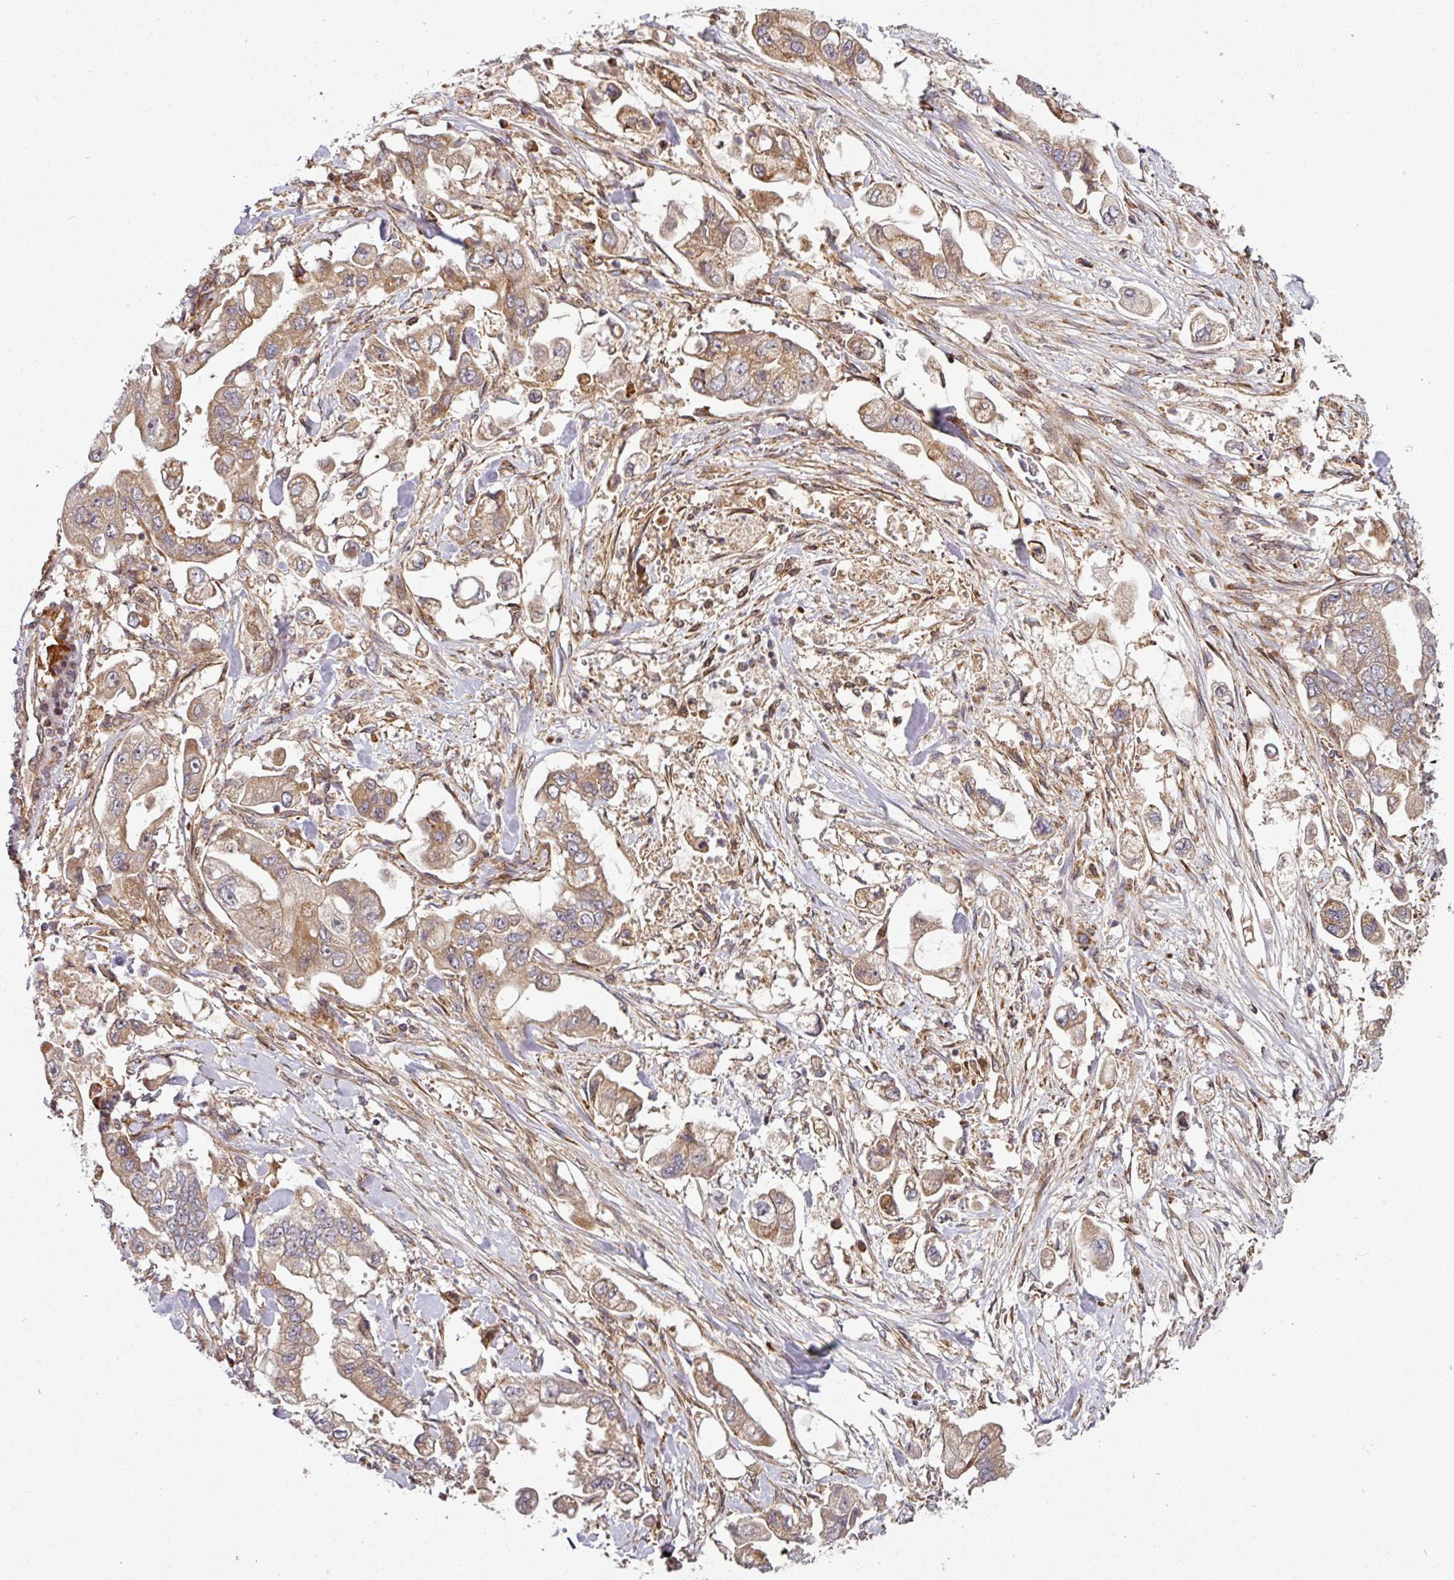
{"staining": {"intensity": "moderate", "quantity": "25%-75%", "location": "cytoplasmic/membranous"}, "tissue": "stomach cancer", "cell_type": "Tumor cells", "image_type": "cancer", "snomed": [{"axis": "morphology", "description": "Adenocarcinoma, NOS"}, {"axis": "topography", "description": "Stomach"}], "caption": "The immunohistochemical stain highlights moderate cytoplasmic/membranous expression in tumor cells of adenocarcinoma (stomach) tissue. (DAB IHC, brown staining for protein, blue staining for nuclei).", "gene": "RAB5A", "patient": {"sex": "male", "age": 62}}